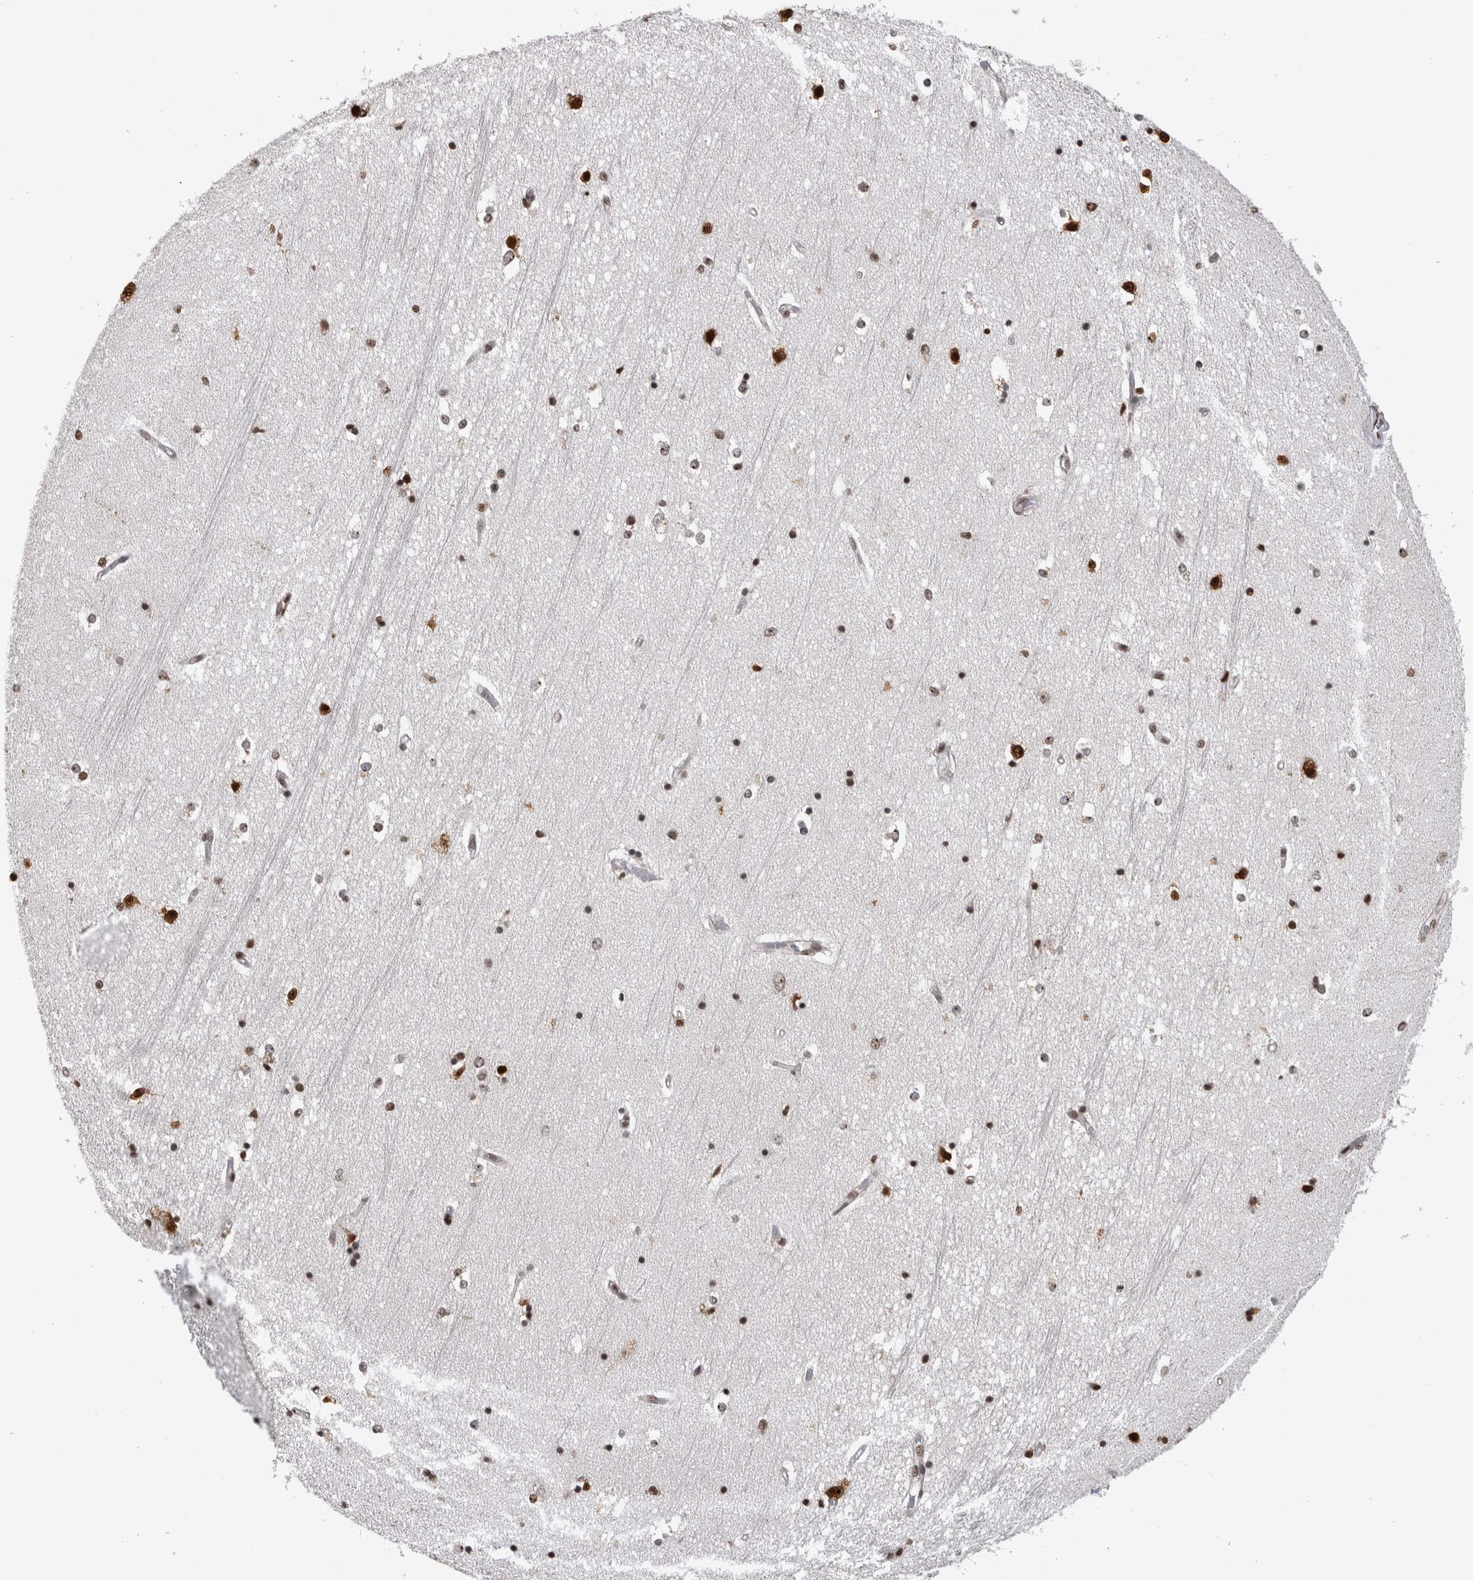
{"staining": {"intensity": "strong", "quantity": "25%-75%", "location": "nuclear"}, "tissue": "hippocampus", "cell_type": "Glial cells", "image_type": "normal", "snomed": [{"axis": "morphology", "description": "Normal tissue, NOS"}, {"axis": "topography", "description": "Hippocampus"}], "caption": "Protein staining reveals strong nuclear staining in approximately 25%-75% of glial cells in normal hippocampus. (DAB = brown stain, brightfield microscopy at high magnification).", "gene": "ZSCAN2", "patient": {"sex": "male", "age": 45}}